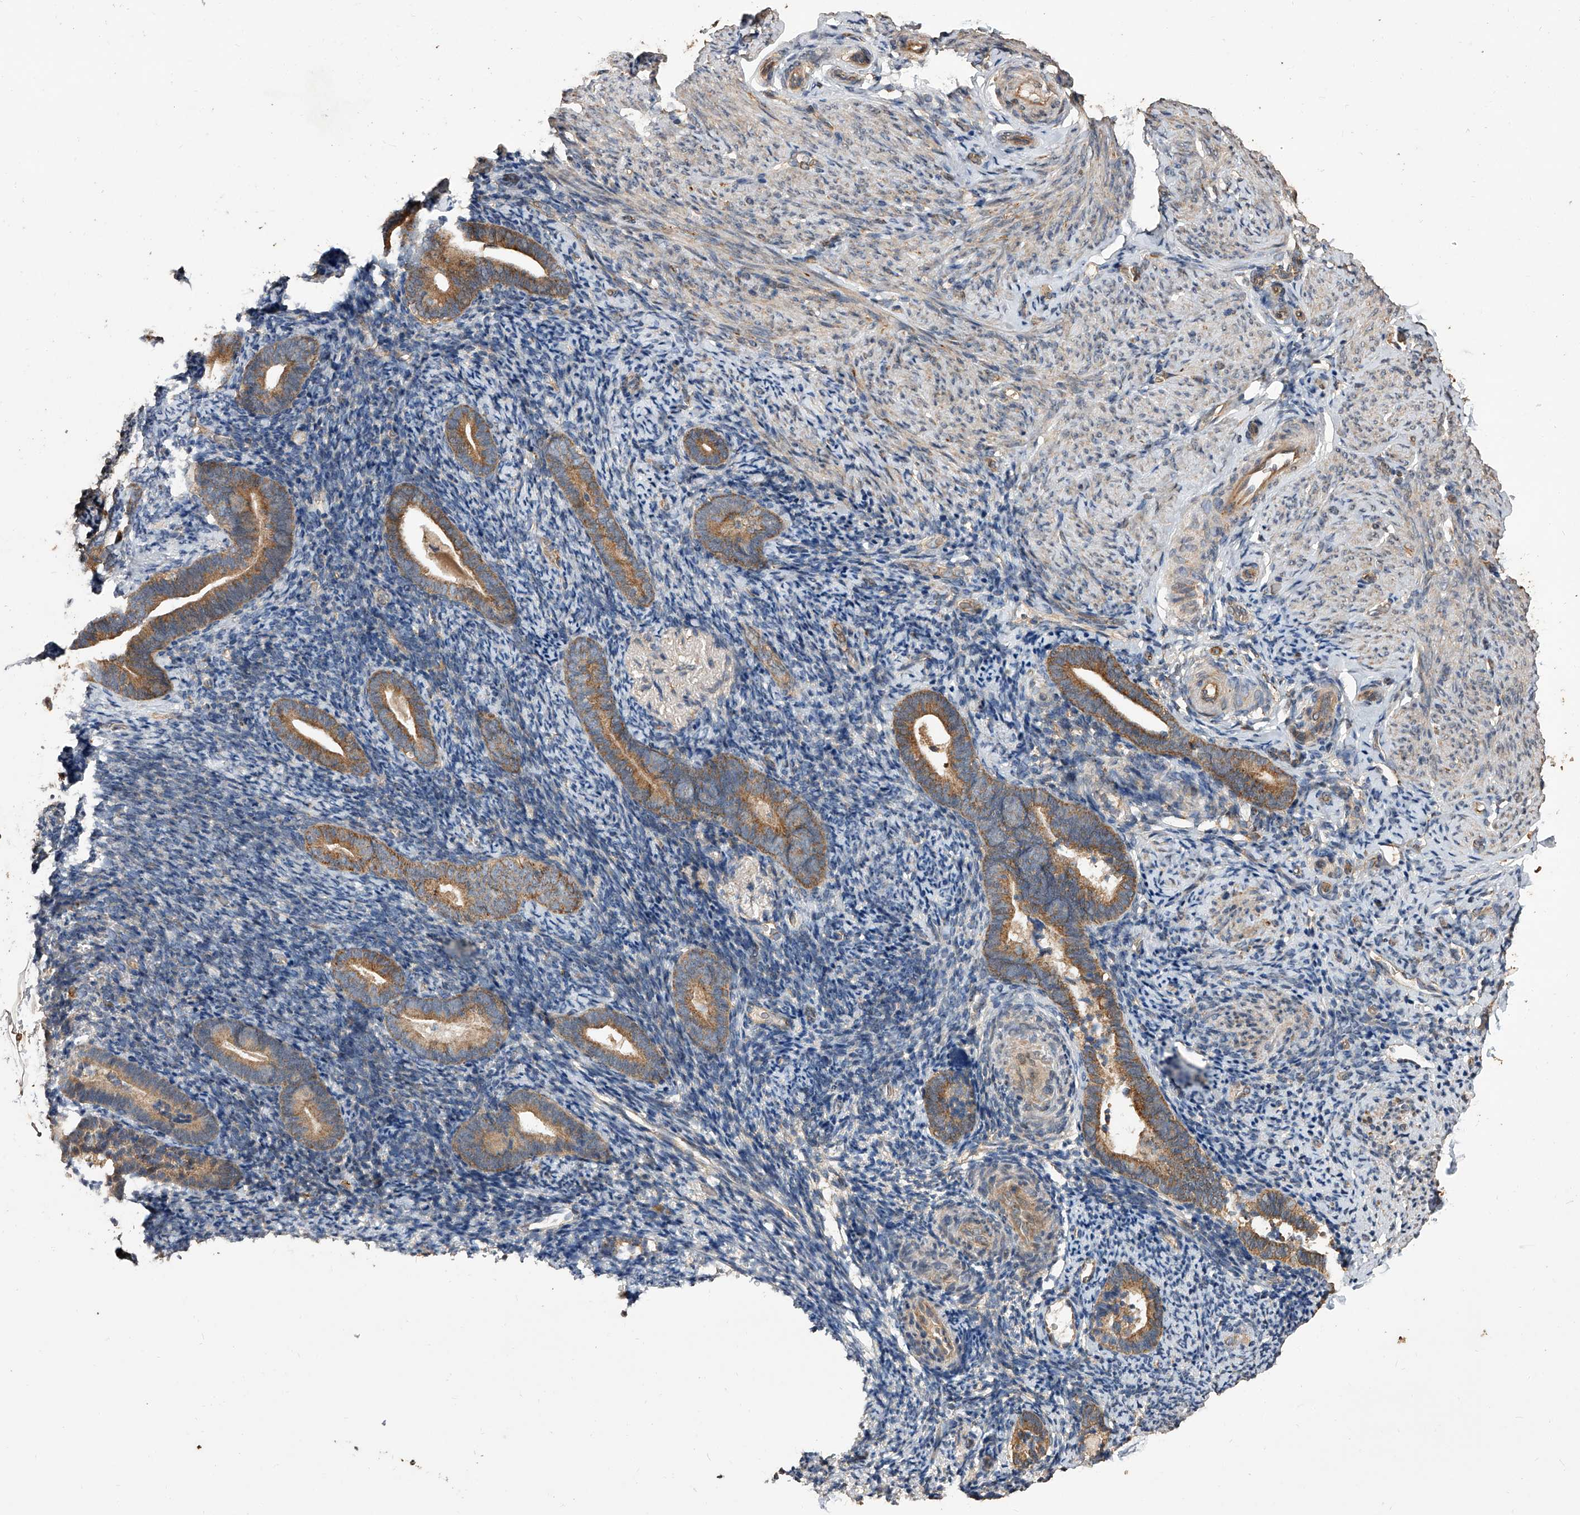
{"staining": {"intensity": "negative", "quantity": "none", "location": "none"}, "tissue": "endometrium", "cell_type": "Cells in endometrial stroma", "image_type": "normal", "snomed": [{"axis": "morphology", "description": "Normal tissue, NOS"}, {"axis": "topography", "description": "Endometrium"}], "caption": "Immunohistochemistry micrograph of unremarkable endometrium stained for a protein (brown), which demonstrates no expression in cells in endometrial stroma.", "gene": "LTV1", "patient": {"sex": "female", "age": 51}}